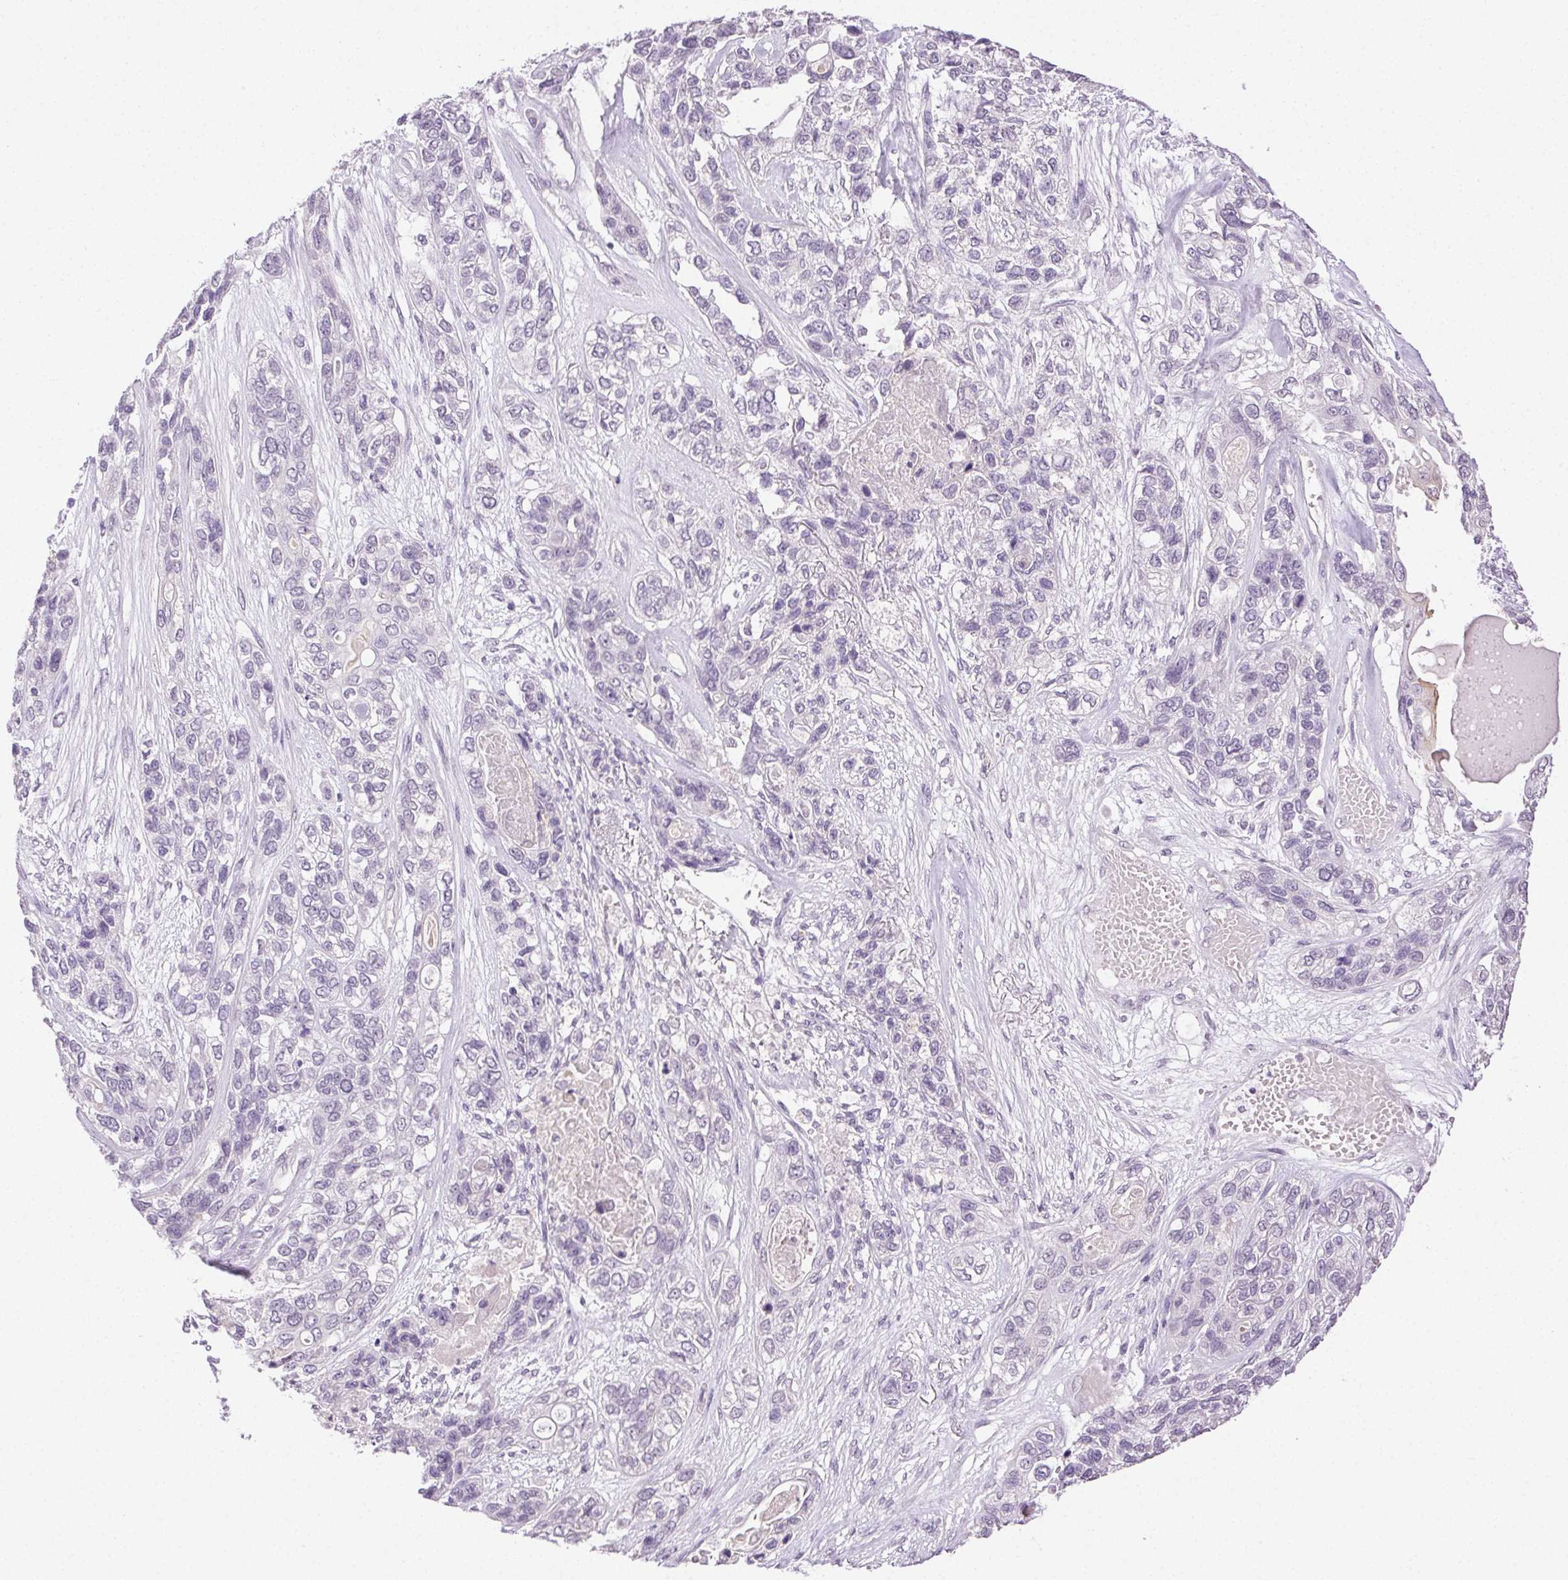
{"staining": {"intensity": "negative", "quantity": "none", "location": "none"}, "tissue": "lung cancer", "cell_type": "Tumor cells", "image_type": "cancer", "snomed": [{"axis": "morphology", "description": "Squamous cell carcinoma, NOS"}, {"axis": "topography", "description": "Lung"}], "caption": "Tumor cells show no significant protein expression in lung squamous cell carcinoma.", "gene": "CLDN10", "patient": {"sex": "female", "age": 70}}